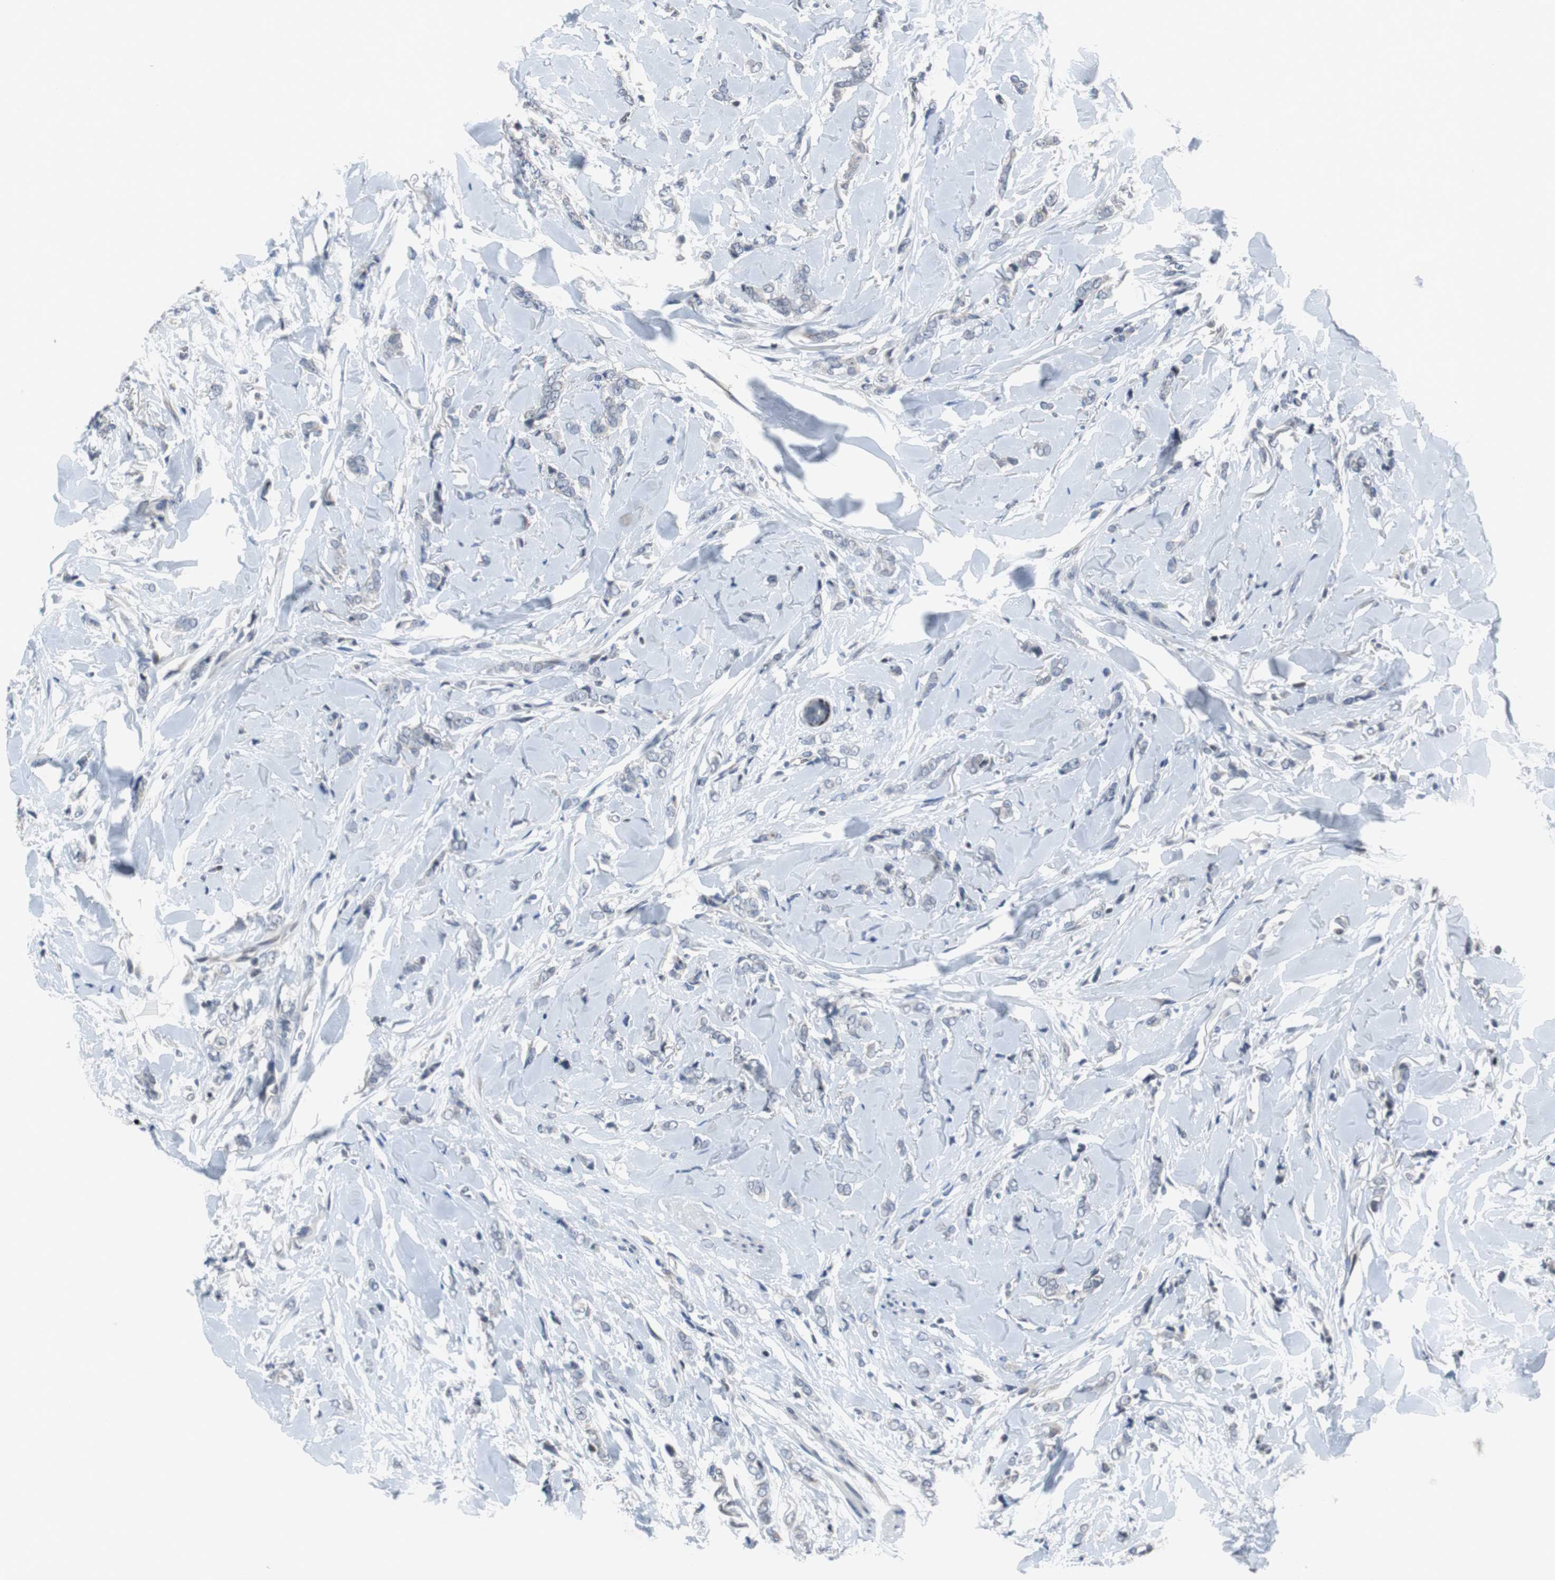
{"staining": {"intensity": "negative", "quantity": "none", "location": "none"}, "tissue": "breast cancer", "cell_type": "Tumor cells", "image_type": "cancer", "snomed": [{"axis": "morphology", "description": "Lobular carcinoma"}, {"axis": "topography", "description": "Skin"}, {"axis": "topography", "description": "Breast"}], "caption": "The immunohistochemistry image has no significant expression in tumor cells of lobular carcinoma (breast) tissue. The staining is performed using DAB (3,3'-diaminobenzidine) brown chromogen with nuclei counter-stained in using hematoxylin.", "gene": "TP63", "patient": {"sex": "female", "age": 46}}